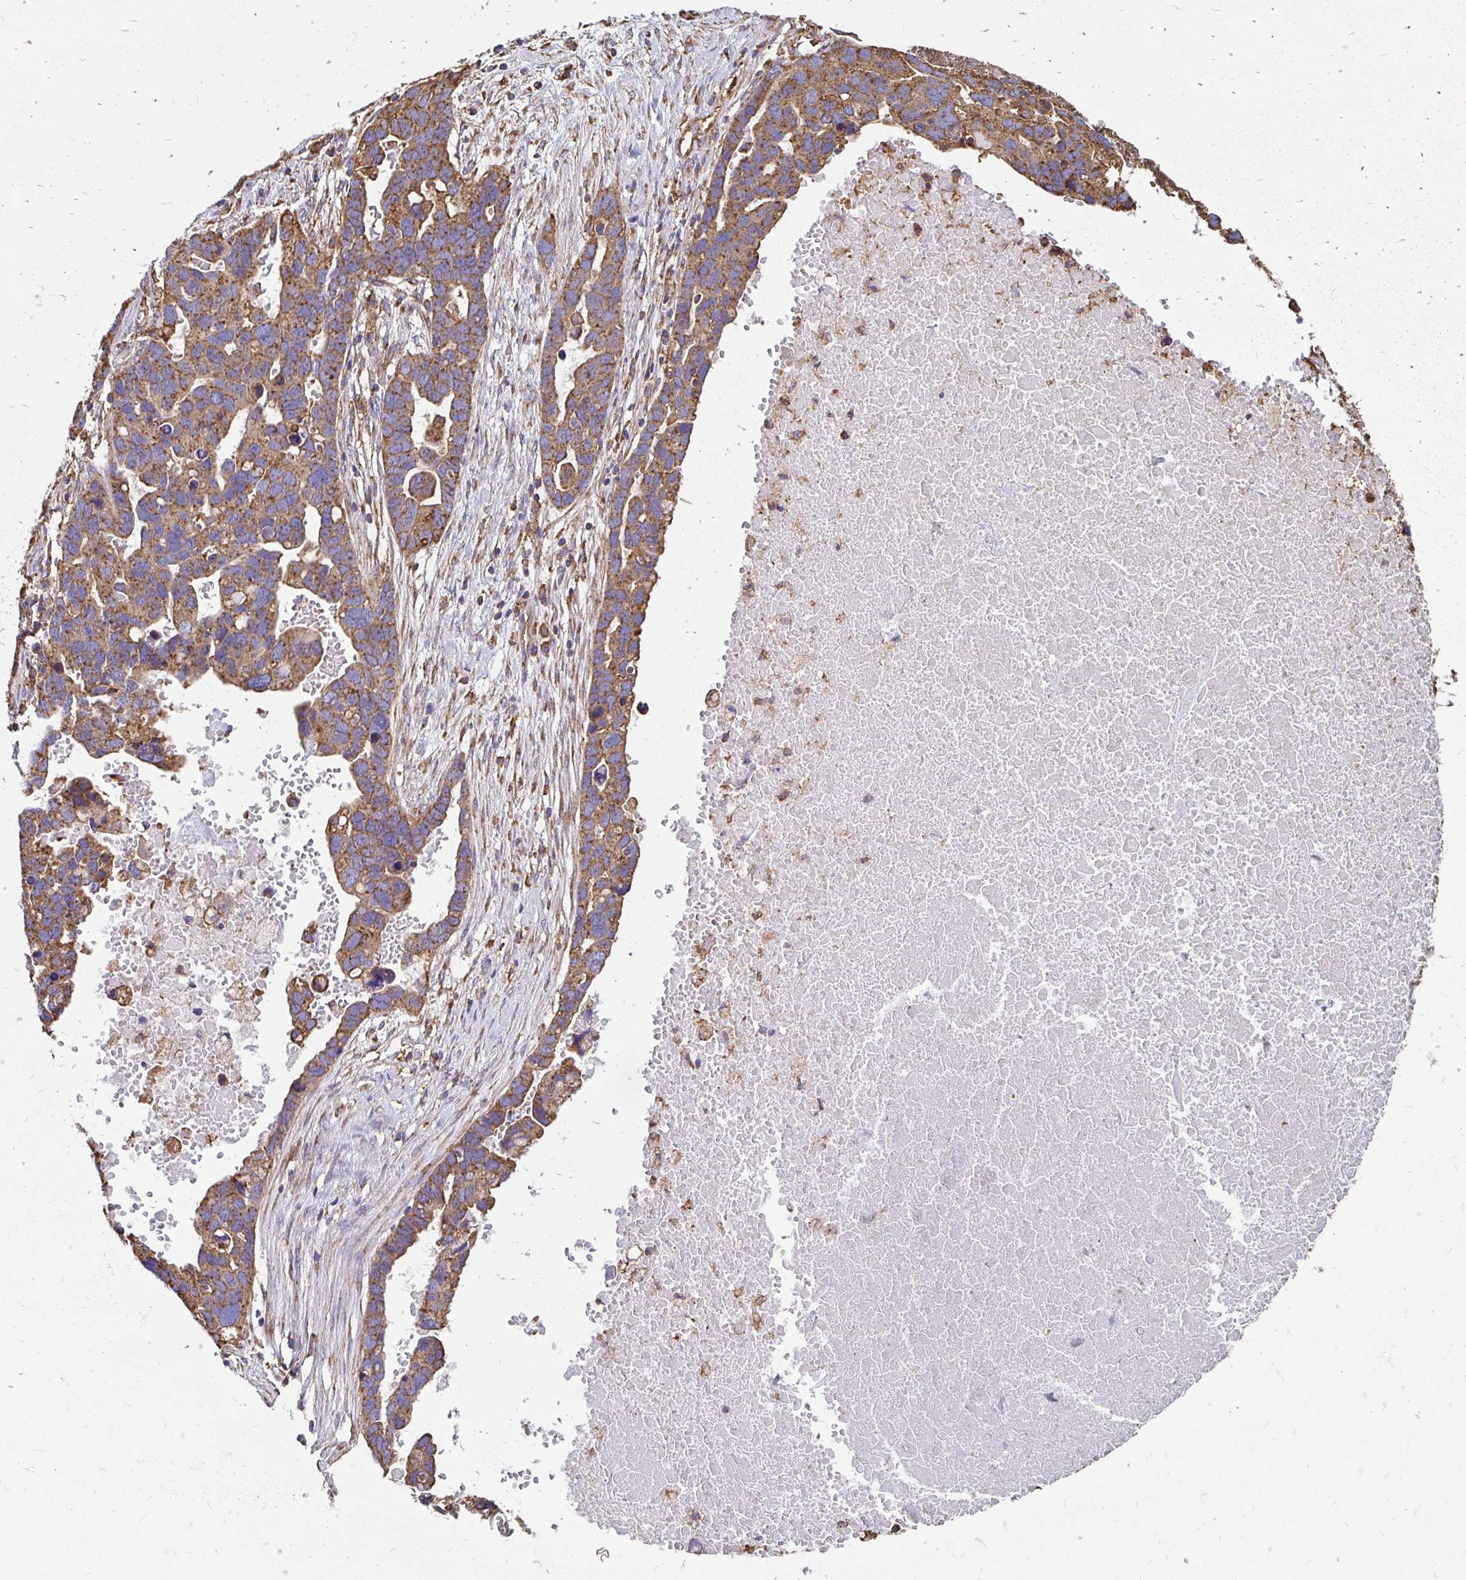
{"staining": {"intensity": "moderate", "quantity": ">75%", "location": "cytoplasmic/membranous"}, "tissue": "ovarian cancer", "cell_type": "Tumor cells", "image_type": "cancer", "snomed": [{"axis": "morphology", "description": "Cystadenocarcinoma, serous, NOS"}, {"axis": "topography", "description": "Ovary"}], "caption": "This is an image of IHC staining of ovarian cancer, which shows moderate positivity in the cytoplasmic/membranous of tumor cells.", "gene": "CLTC", "patient": {"sex": "female", "age": 54}}